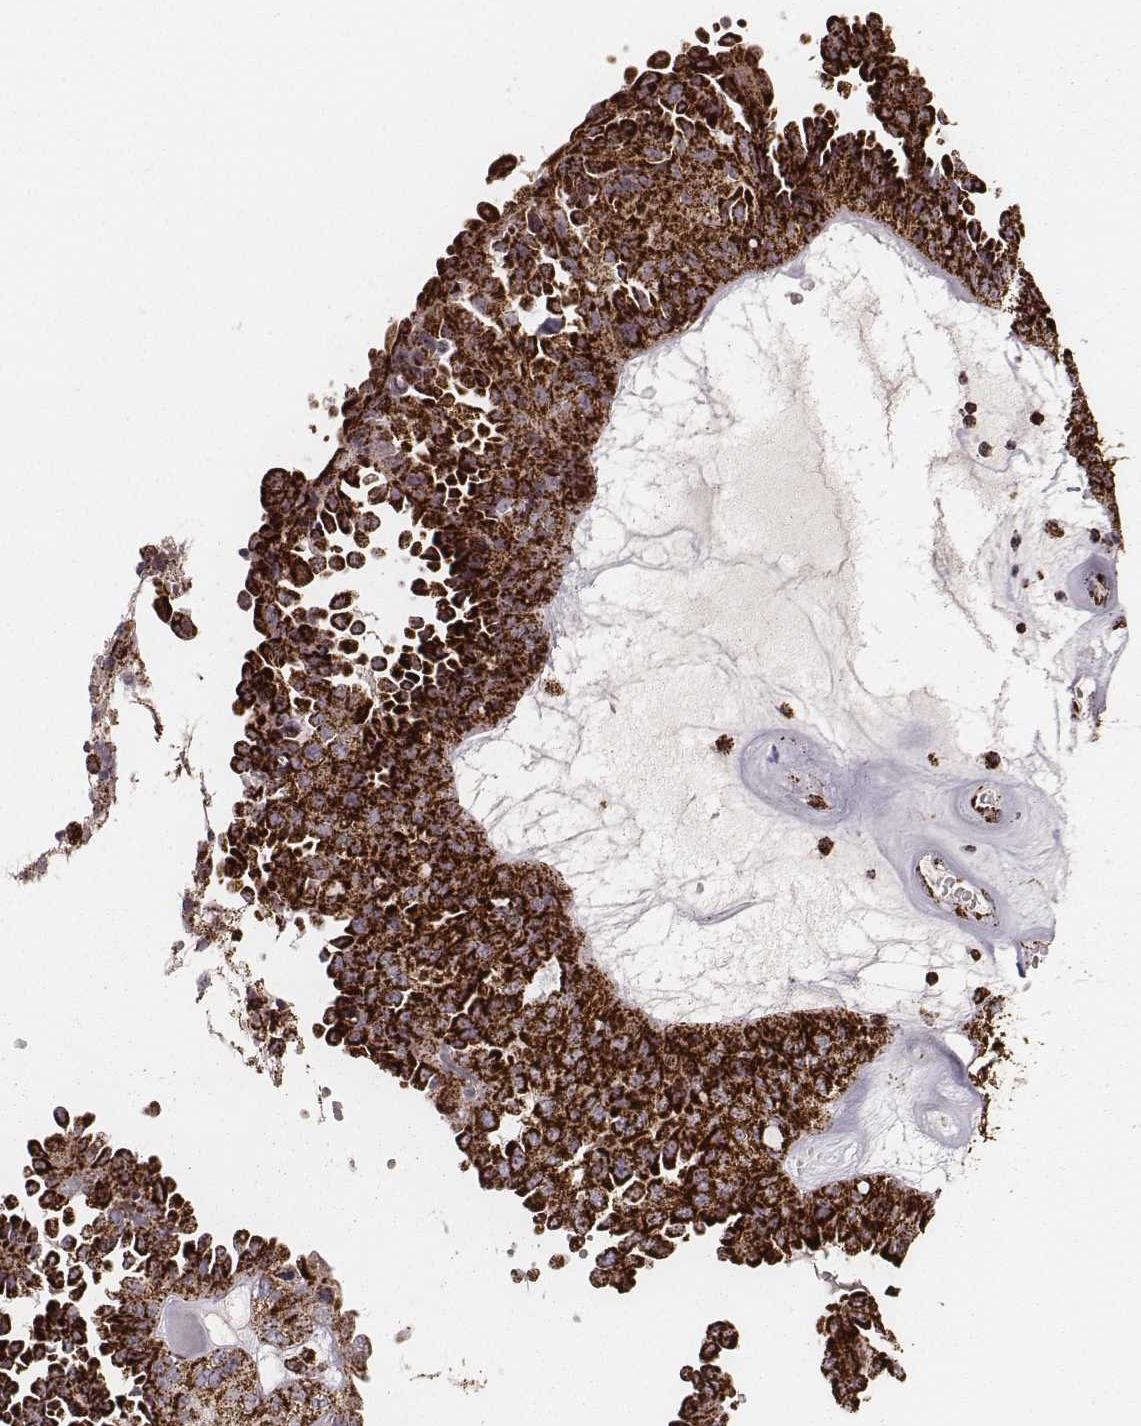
{"staining": {"intensity": "strong", "quantity": ">75%", "location": "cytoplasmic/membranous"}, "tissue": "ovarian cancer", "cell_type": "Tumor cells", "image_type": "cancer", "snomed": [{"axis": "morphology", "description": "Cystadenocarcinoma, serous, NOS"}, {"axis": "topography", "description": "Ovary"}], "caption": "Ovarian serous cystadenocarcinoma stained with DAB (3,3'-diaminobenzidine) immunohistochemistry (IHC) exhibits high levels of strong cytoplasmic/membranous positivity in approximately >75% of tumor cells.", "gene": "TUFM", "patient": {"sex": "female", "age": 71}}